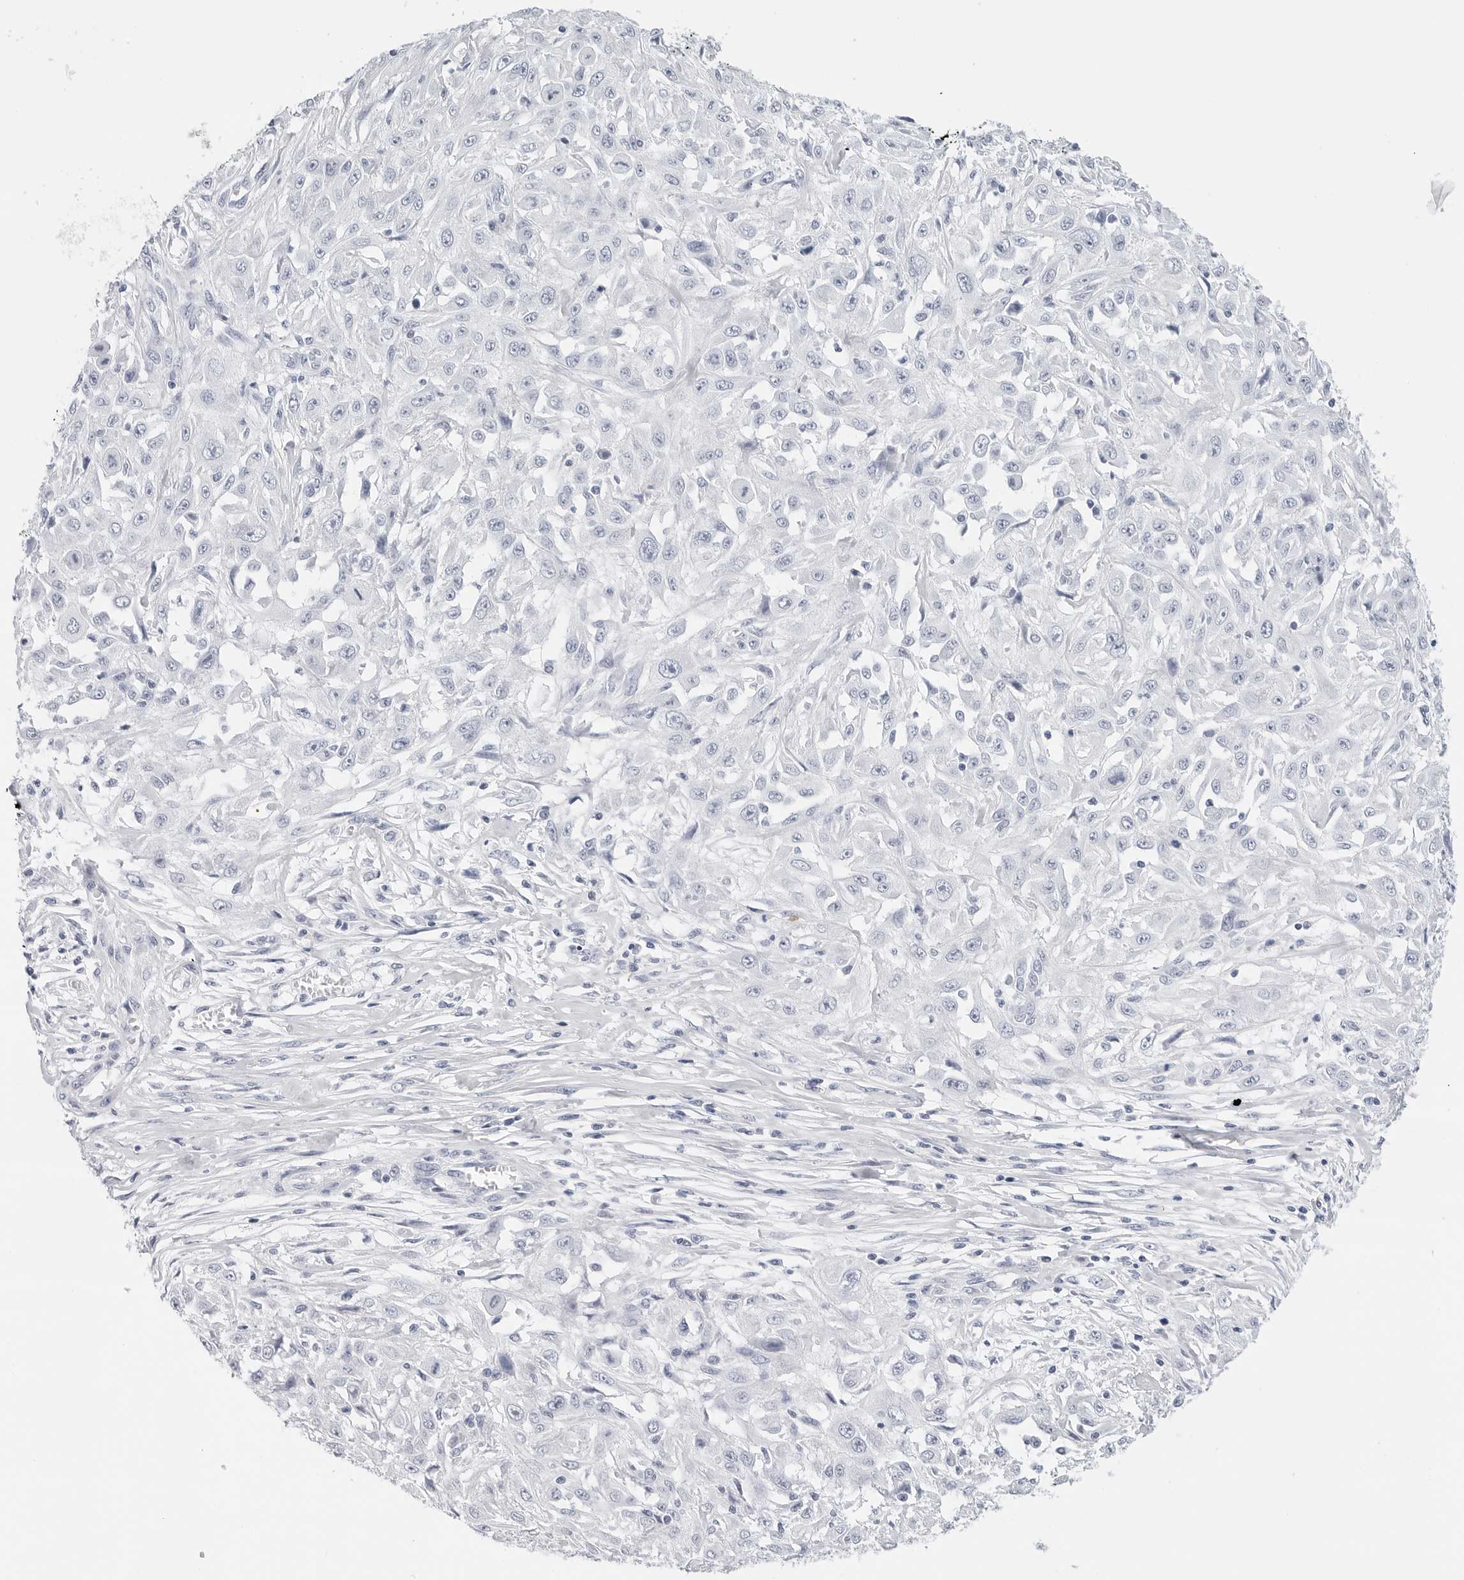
{"staining": {"intensity": "negative", "quantity": "none", "location": "none"}, "tissue": "skin cancer", "cell_type": "Tumor cells", "image_type": "cancer", "snomed": [{"axis": "morphology", "description": "Squamous cell carcinoma, NOS"}, {"axis": "morphology", "description": "Squamous cell carcinoma, metastatic, NOS"}, {"axis": "topography", "description": "Skin"}, {"axis": "topography", "description": "Lymph node"}], "caption": "High magnification brightfield microscopy of metastatic squamous cell carcinoma (skin) stained with DAB (brown) and counterstained with hematoxylin (blue): tumor cells show no significant positivity. (Stains: DAB immunohistochemistry with hematoxylin counter stain, Microscopy: brightfield microscopy at high magnification).", "gene": "HSPB7", "patient": {"sex": "male", "age": 75}}